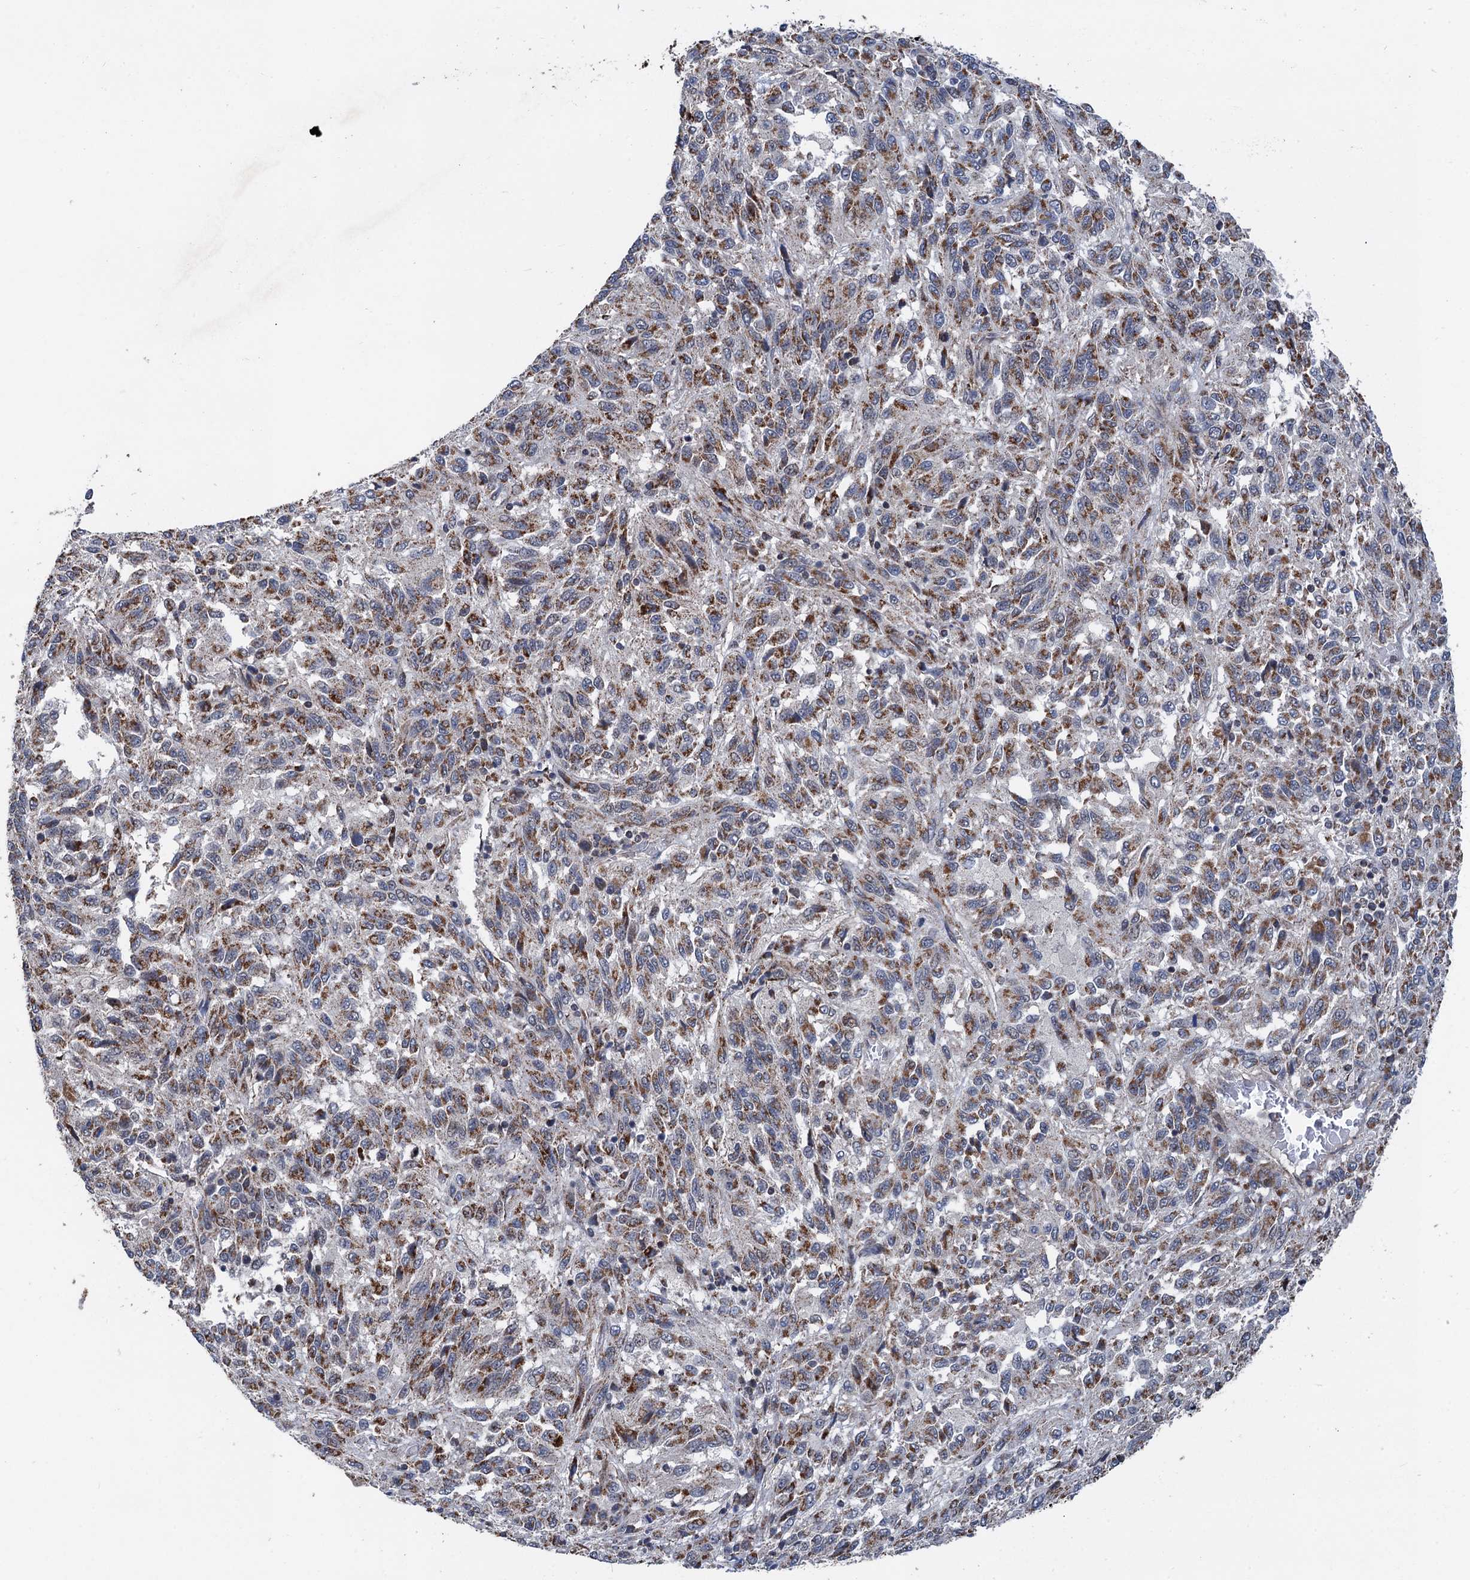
{"staining": {"intensity": "moderate", "quantity": ">75%", "location": "cytoplasmic/membranous"}, "tissue": "melanoma", "cell_type": "Tumor cells", "image_type": "cancer", "snomed": [{"axis": "morphology", "description": "Malignant melanoma, Metastatic site"}, {"axis": "topography", "description": "Lung"}], "caption": "IHC photomicrograph of neoplastic tissue: human melanoma stained using immunohistochemistry (IHC) displays medium levels of moderate protein expression localized specifically in the cytoplasmic/membranous of tumor cells, appearing as a cytoplasmic/membranous brown color.", "gene": "DGLUCY", "patient": {"sex": "male", "age": 64}}